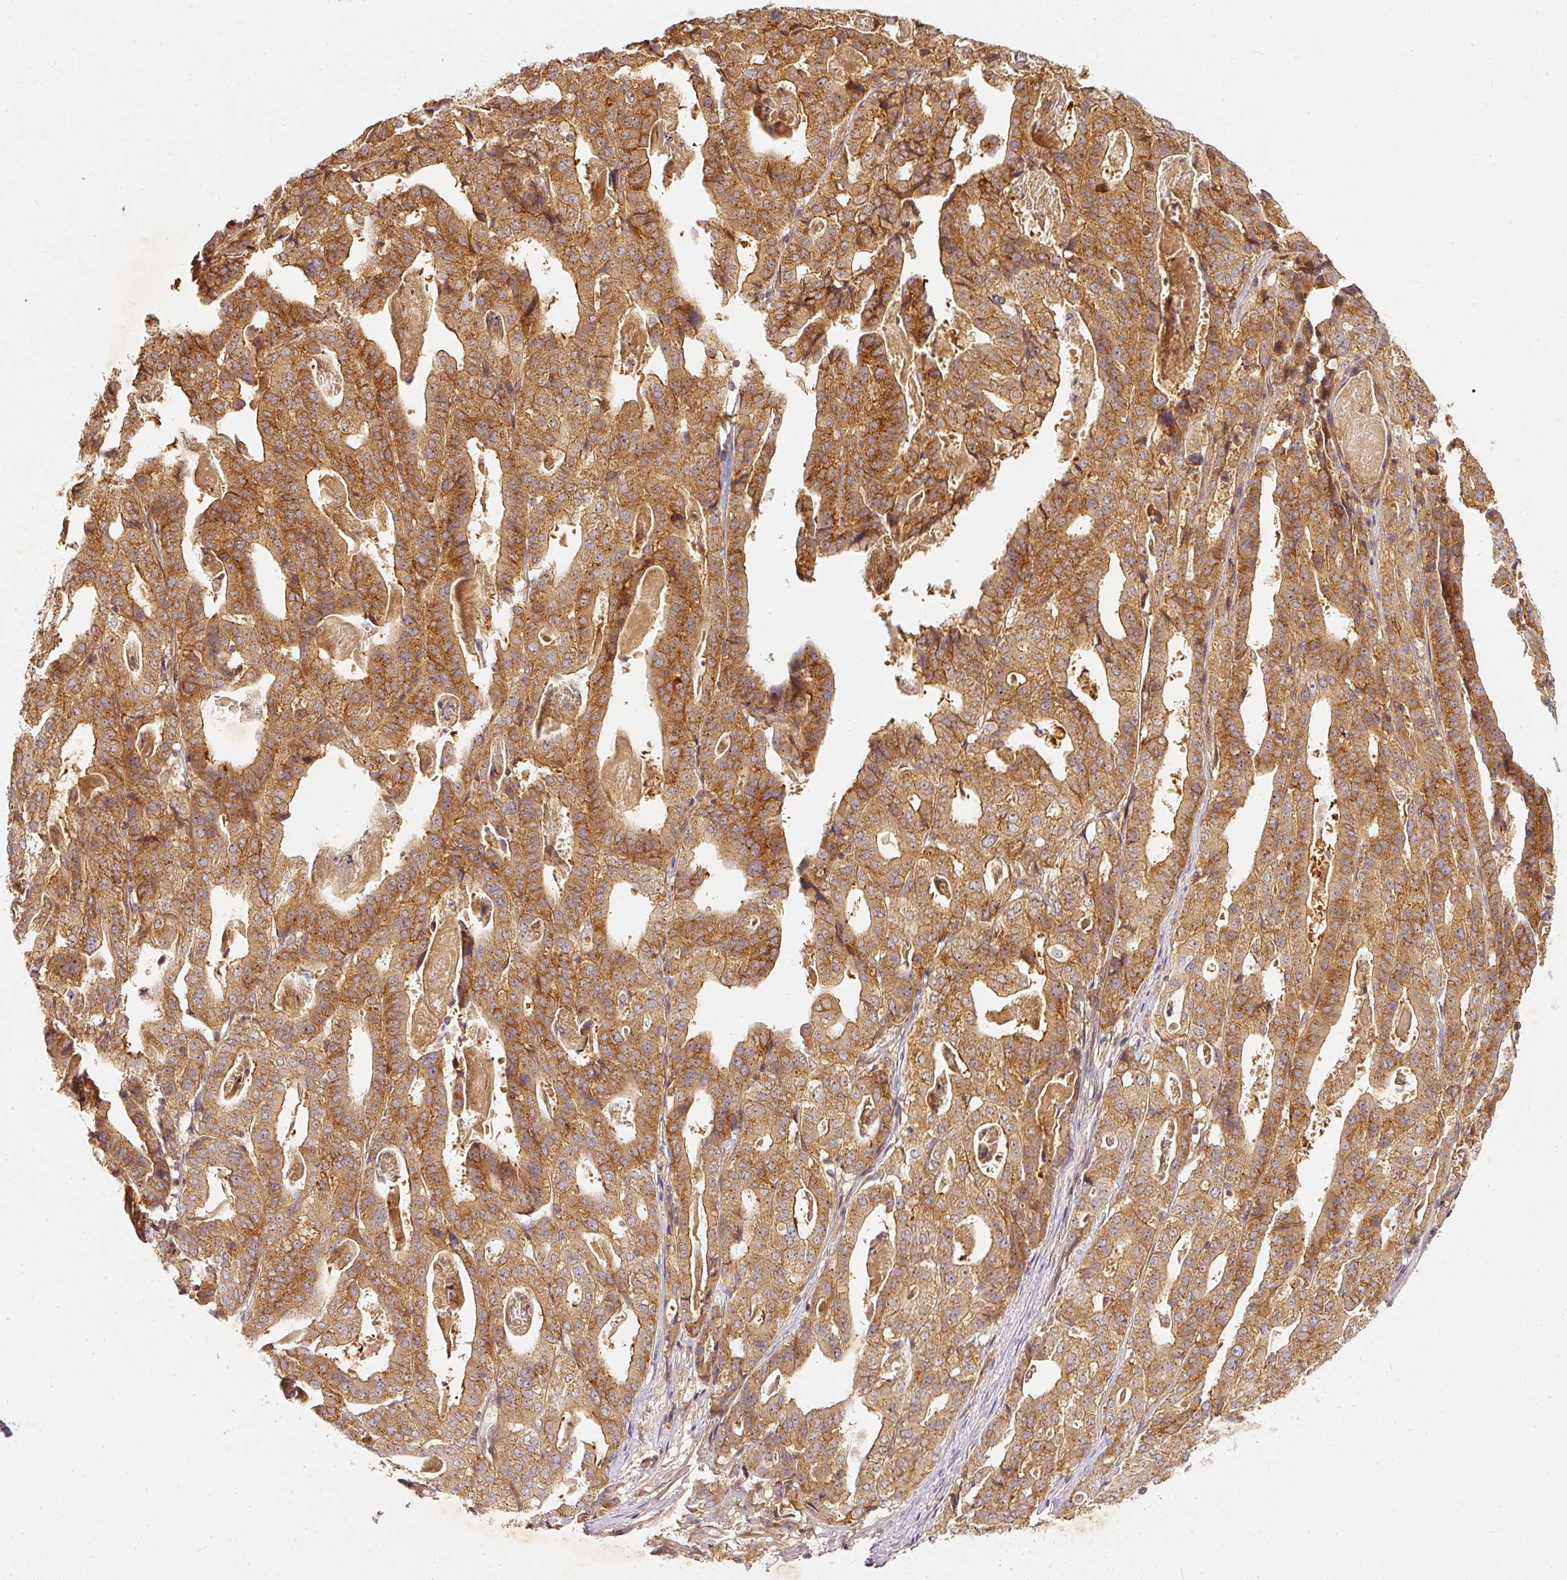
{"staining": {"intensity": "moderate", "quantity": ">75%", "location": "cytoplasmic/membranous"}, "tissue": "stomach cancer", "cell_type": "Tumor cells", "image_type": "cancer", "snomed": [{"axis": "morphology", "description": "Adenocarcinoma, NOS"}, {"axis": "topography", "description": "Stomach"}], "caption": "Protein expression analysis of stomach adenocarcinoma reveals moderate cytoplasmic/membranous positivity in approximately >75% of tumor cells. (DAB (3,3'-diaminobenzidine) IHC, brown staining for protein, blue staining for nuclei).", "gene": "ZNF580", "patient": {"sex": "male", "age": 48}}